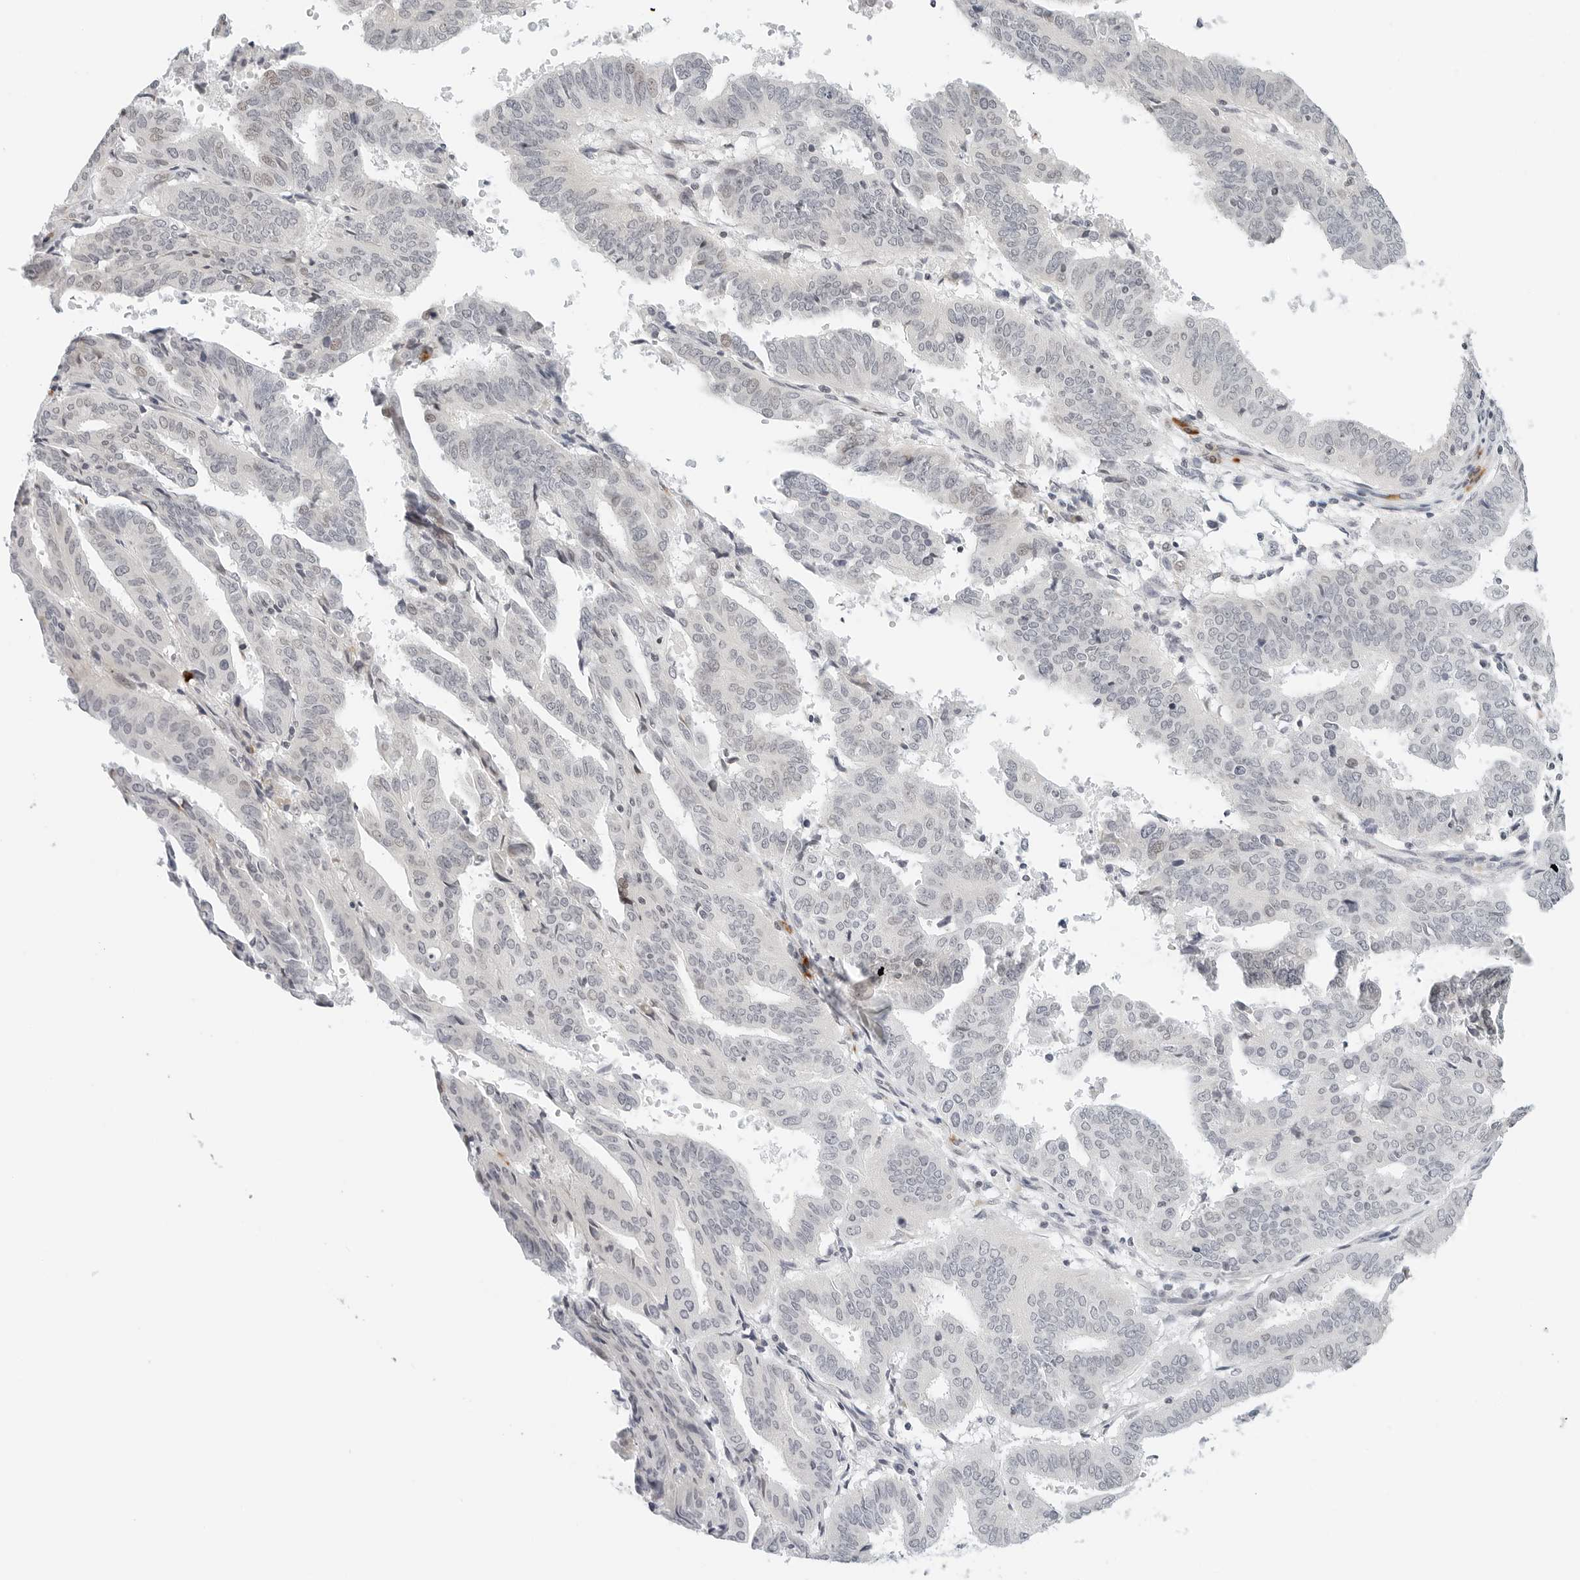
{"staining": {"intensity": "negative", "quantity": "none", "location": "none"}, "tissue": "endometrial cancer", "cell_type": "Tumor cells", "image_type": "cancer", "snomed": [{"axis": "morphology", "description": "Adenocarcinoma, NOS"}, {"axis": "topography", "description": "Uterus"}], "caption": "Image shows no significant protein positivity in tumor cells of adenocarcinoma (endometrial).", "gene": "PARP10", "patient": {"sex": "female", "age": 77}}